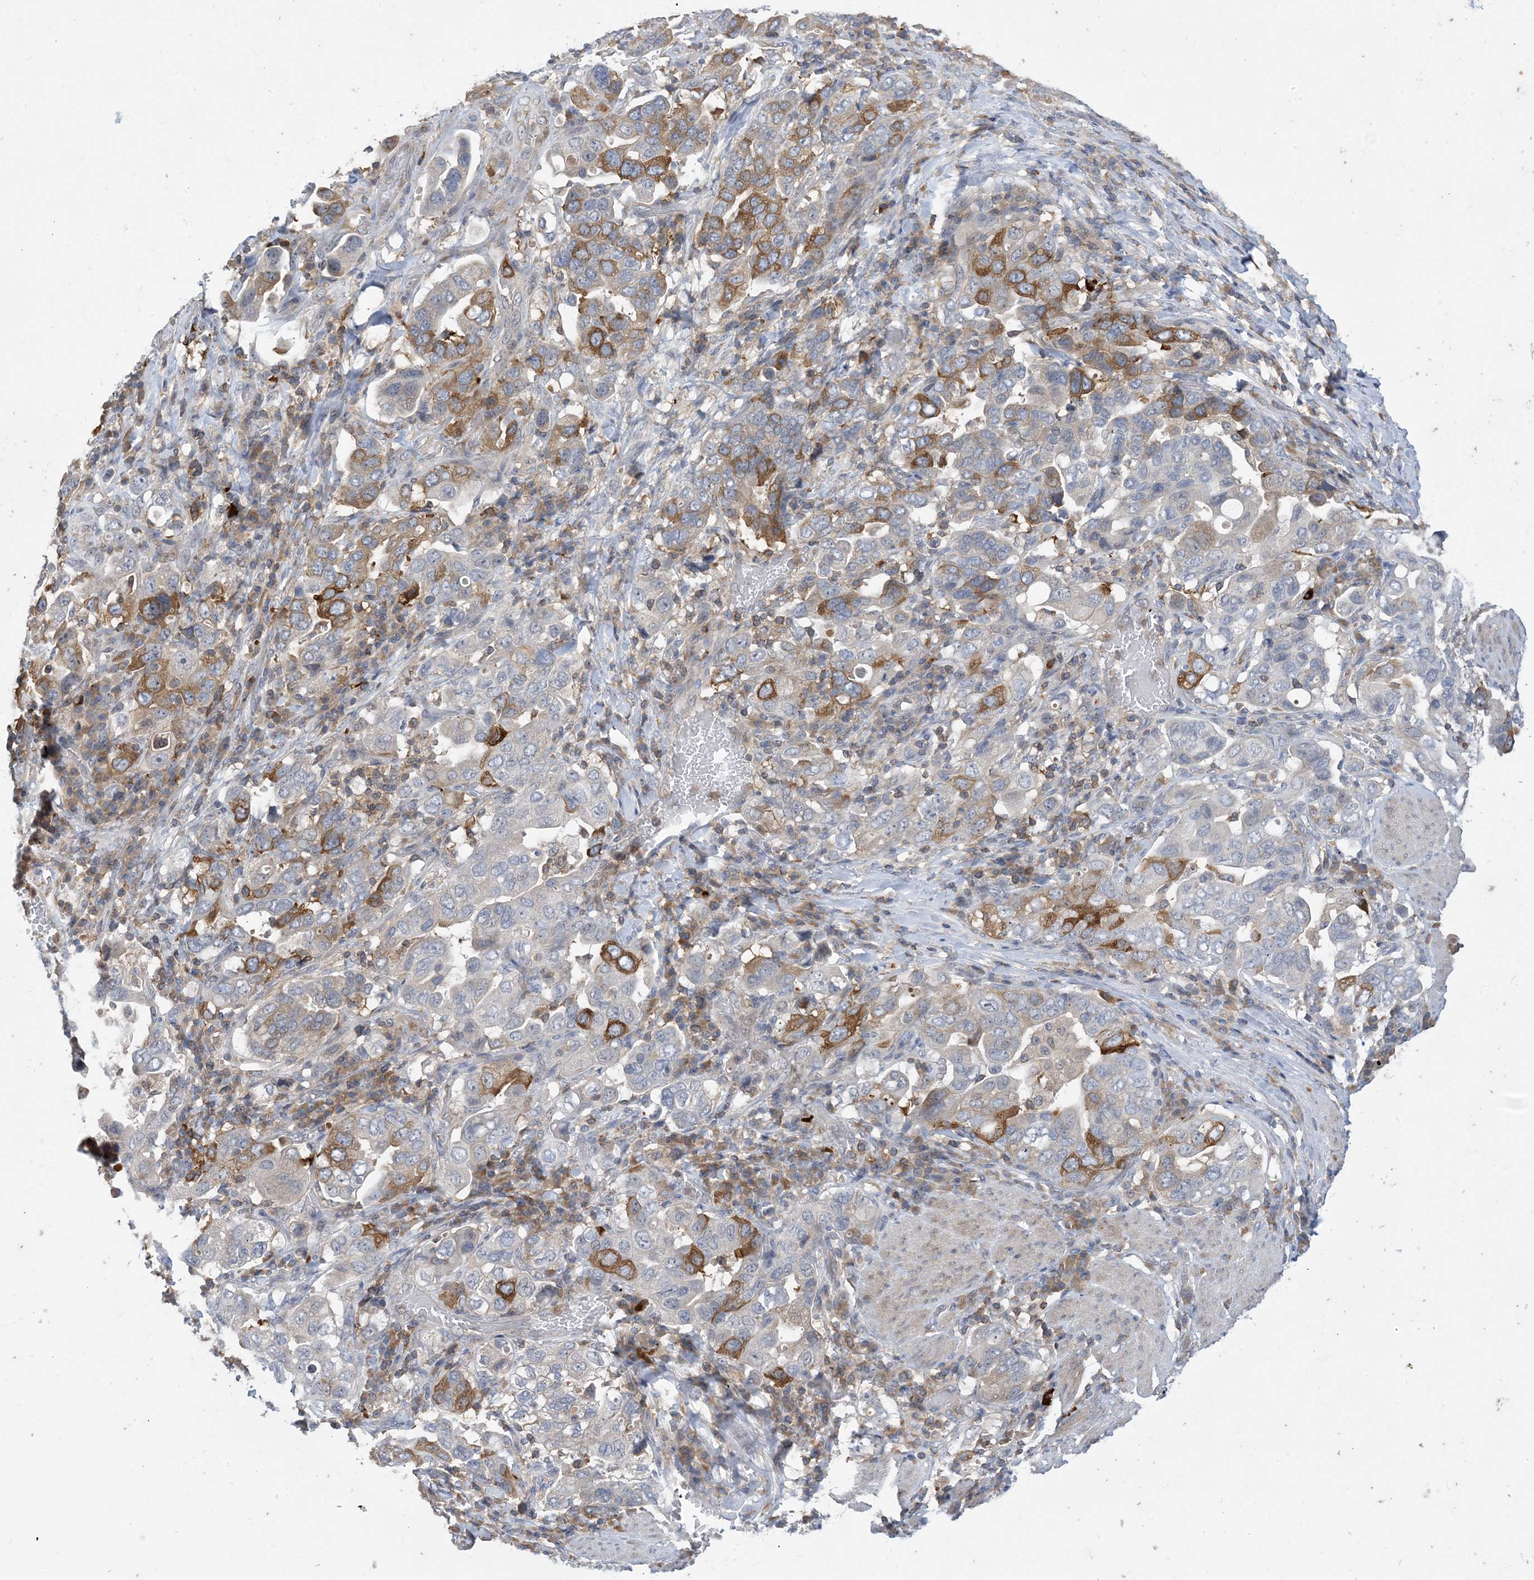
{"staining": {"intensity": "moderate", "quantity": "25%-75%", "location": "cytoplasmic/membranous"}, "tissue": "stomach cancer", "cell_type": "Tumor cells", "image_type": "cancer", "snomed": [{"axis": "morphology", "description": "Adenocarcinoma, NOS"}, {"axis": "topography", "description": "Stomach, upper"}], "caption": "A brown stain shows moderate cytoplasmic/membranous staining of a protein in adenocarcinoma (stomach) tumor cells.", "gene": "AOC1", "patient": {"sex": "male", "age": 62}}